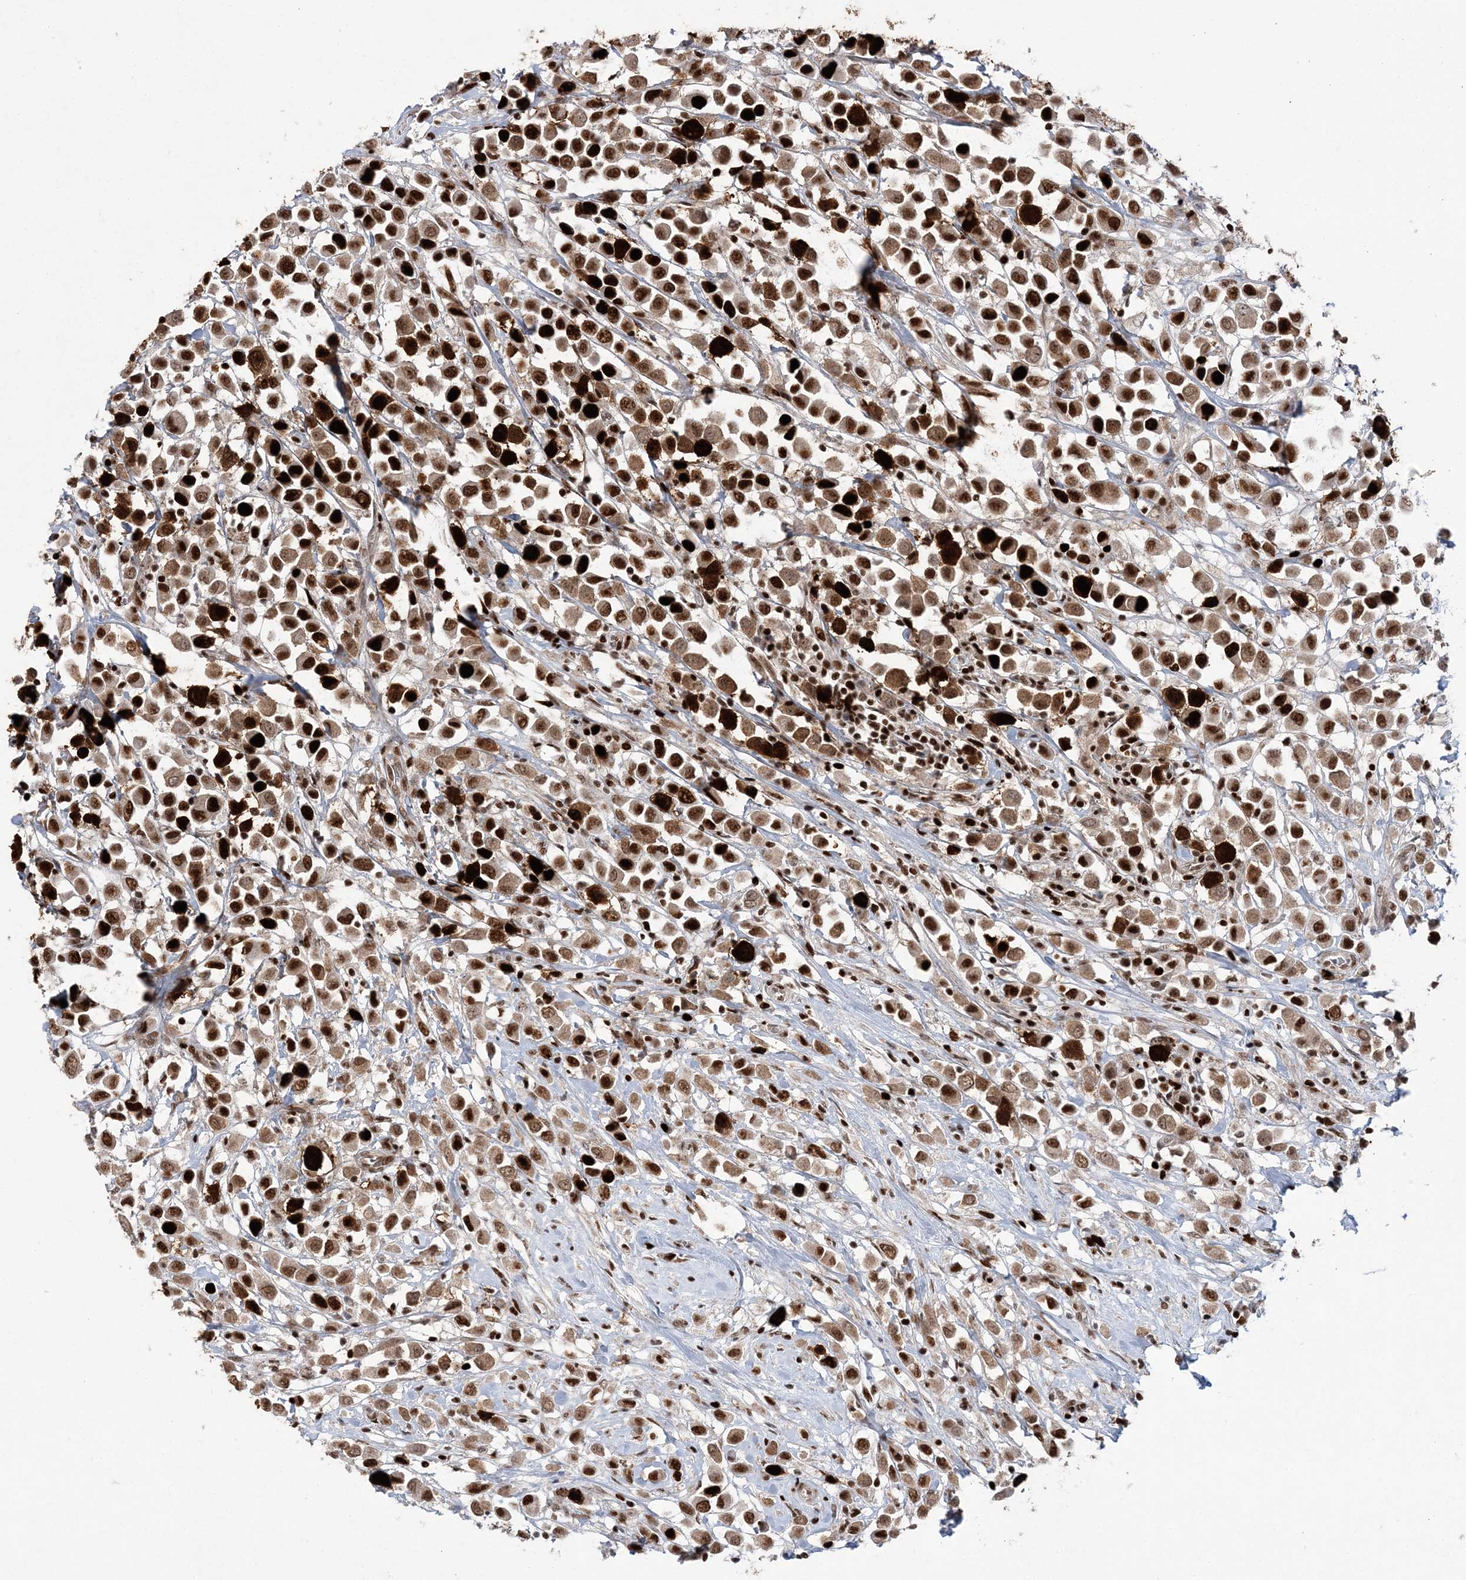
{"staining": {"intensity": "strong", "quantity": ">75%", "location": "nuclear"}, "tissue": "breast cancer", "cell_type": "Tumor cells", "image_type": "cancer", "snomed": [{"axis": "morphology", "description": "Duct carcinoma"}, {"axis": "topography", "description": "Breast"}], "caption": "Infiltrating ductal carcinoma (breast) stained with immunohistochemistry (IHC) demonstrates strong nuclear staining in approximately >75% of tumor cells.", "gene": "LIG1", "patient": {"sex": "female", "age": 61}}